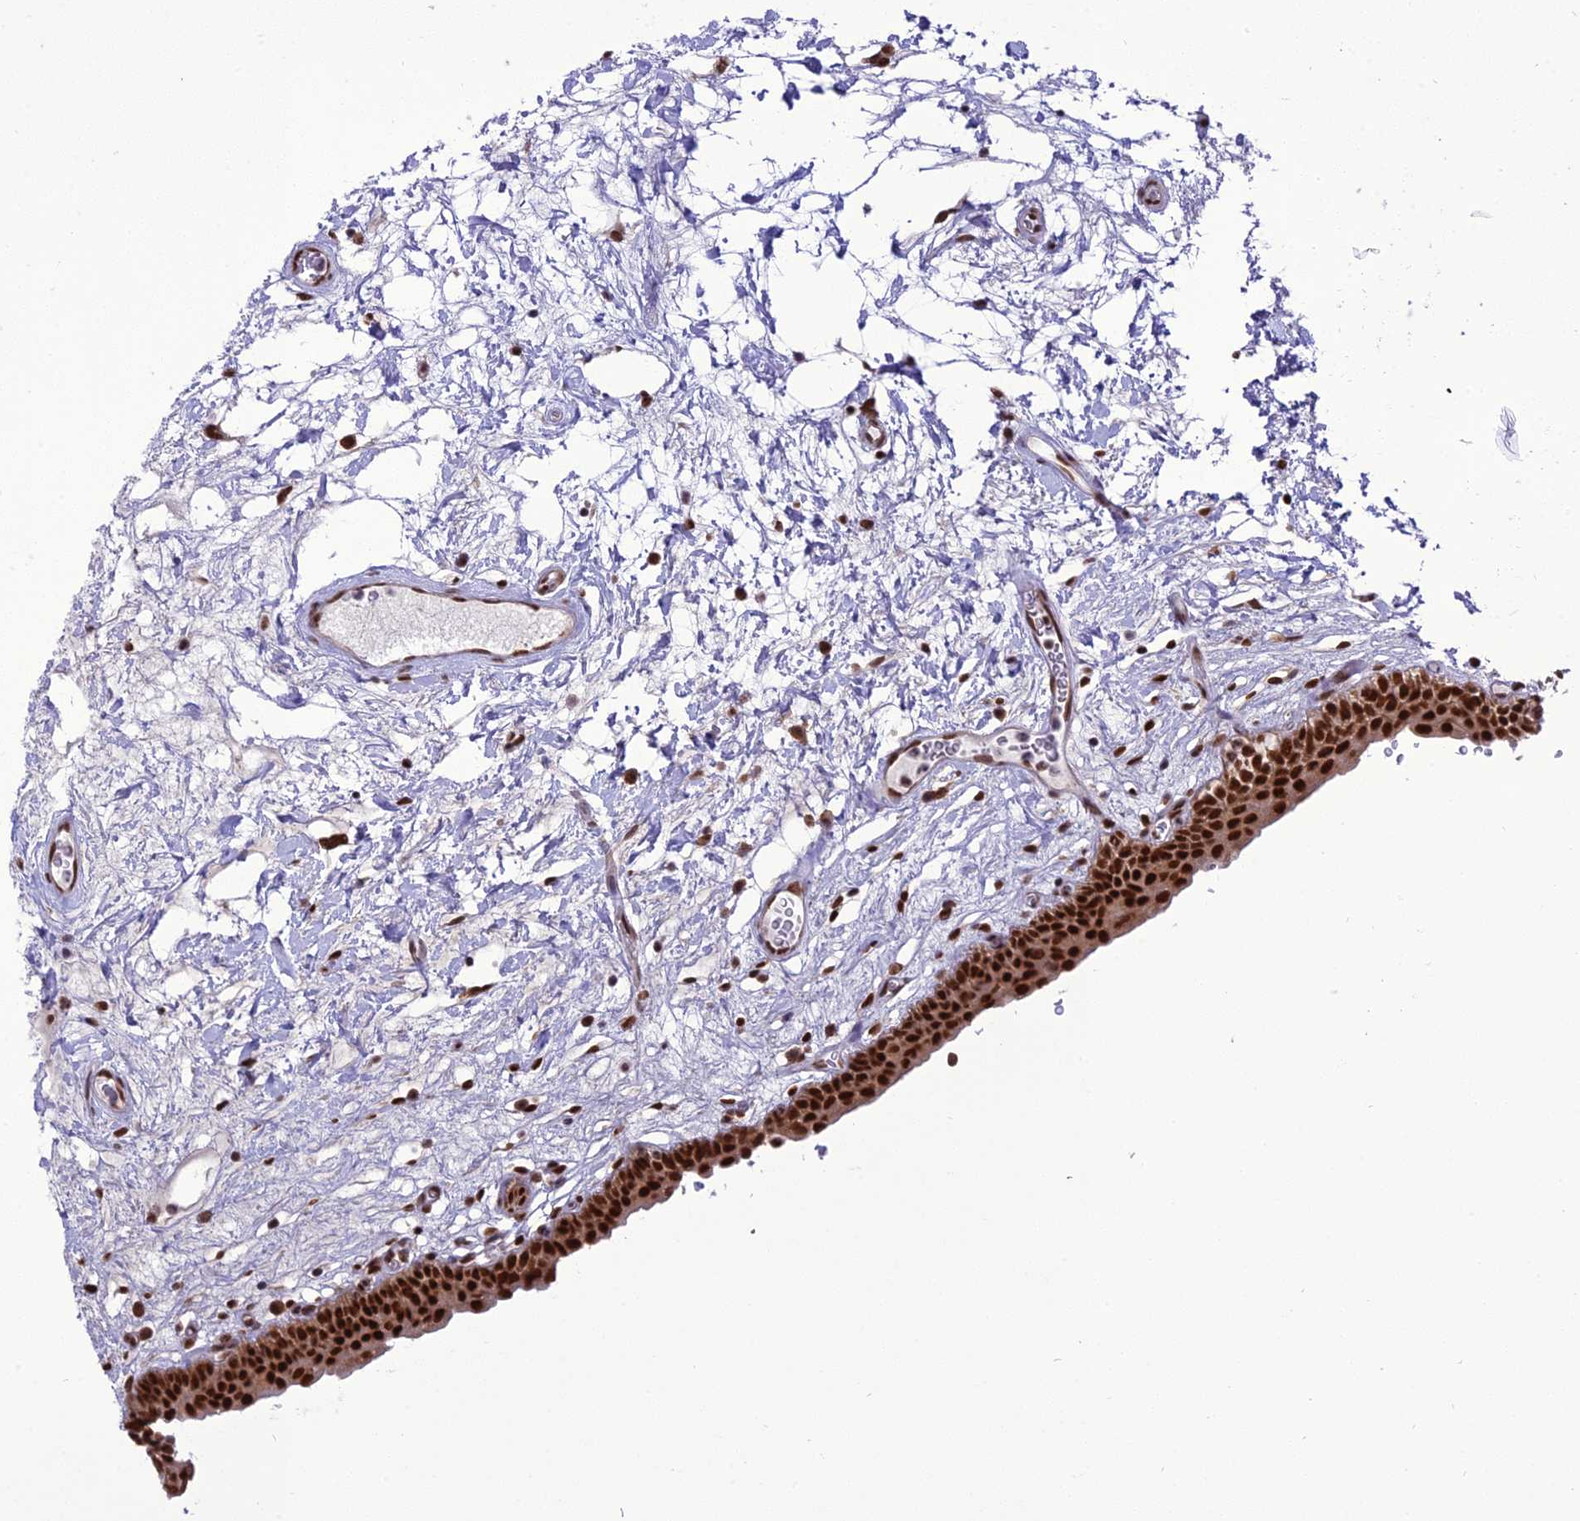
{"staining": {"intensity": "strong", "quantity": ">75%", "location": "nuclear"}, "tissue": "urinary bladder", "cell_type": "Urothelial cells", "image_type": "normal", "snomed": [{"axis": "morphology", "description": "Normal tissue, NOS"}, {"axis": "topography", "description": "Urinary bladder"}], "caption": "This photomicrograph shows normal urinary bladder stained with IHC to label a protein in brown. The nuclear of urothelial cells show strong positivity for the protein. Nuclei are counter-stained blue.", "gene": "DDX1", "patient": {"sex": "male", "age": 83}}